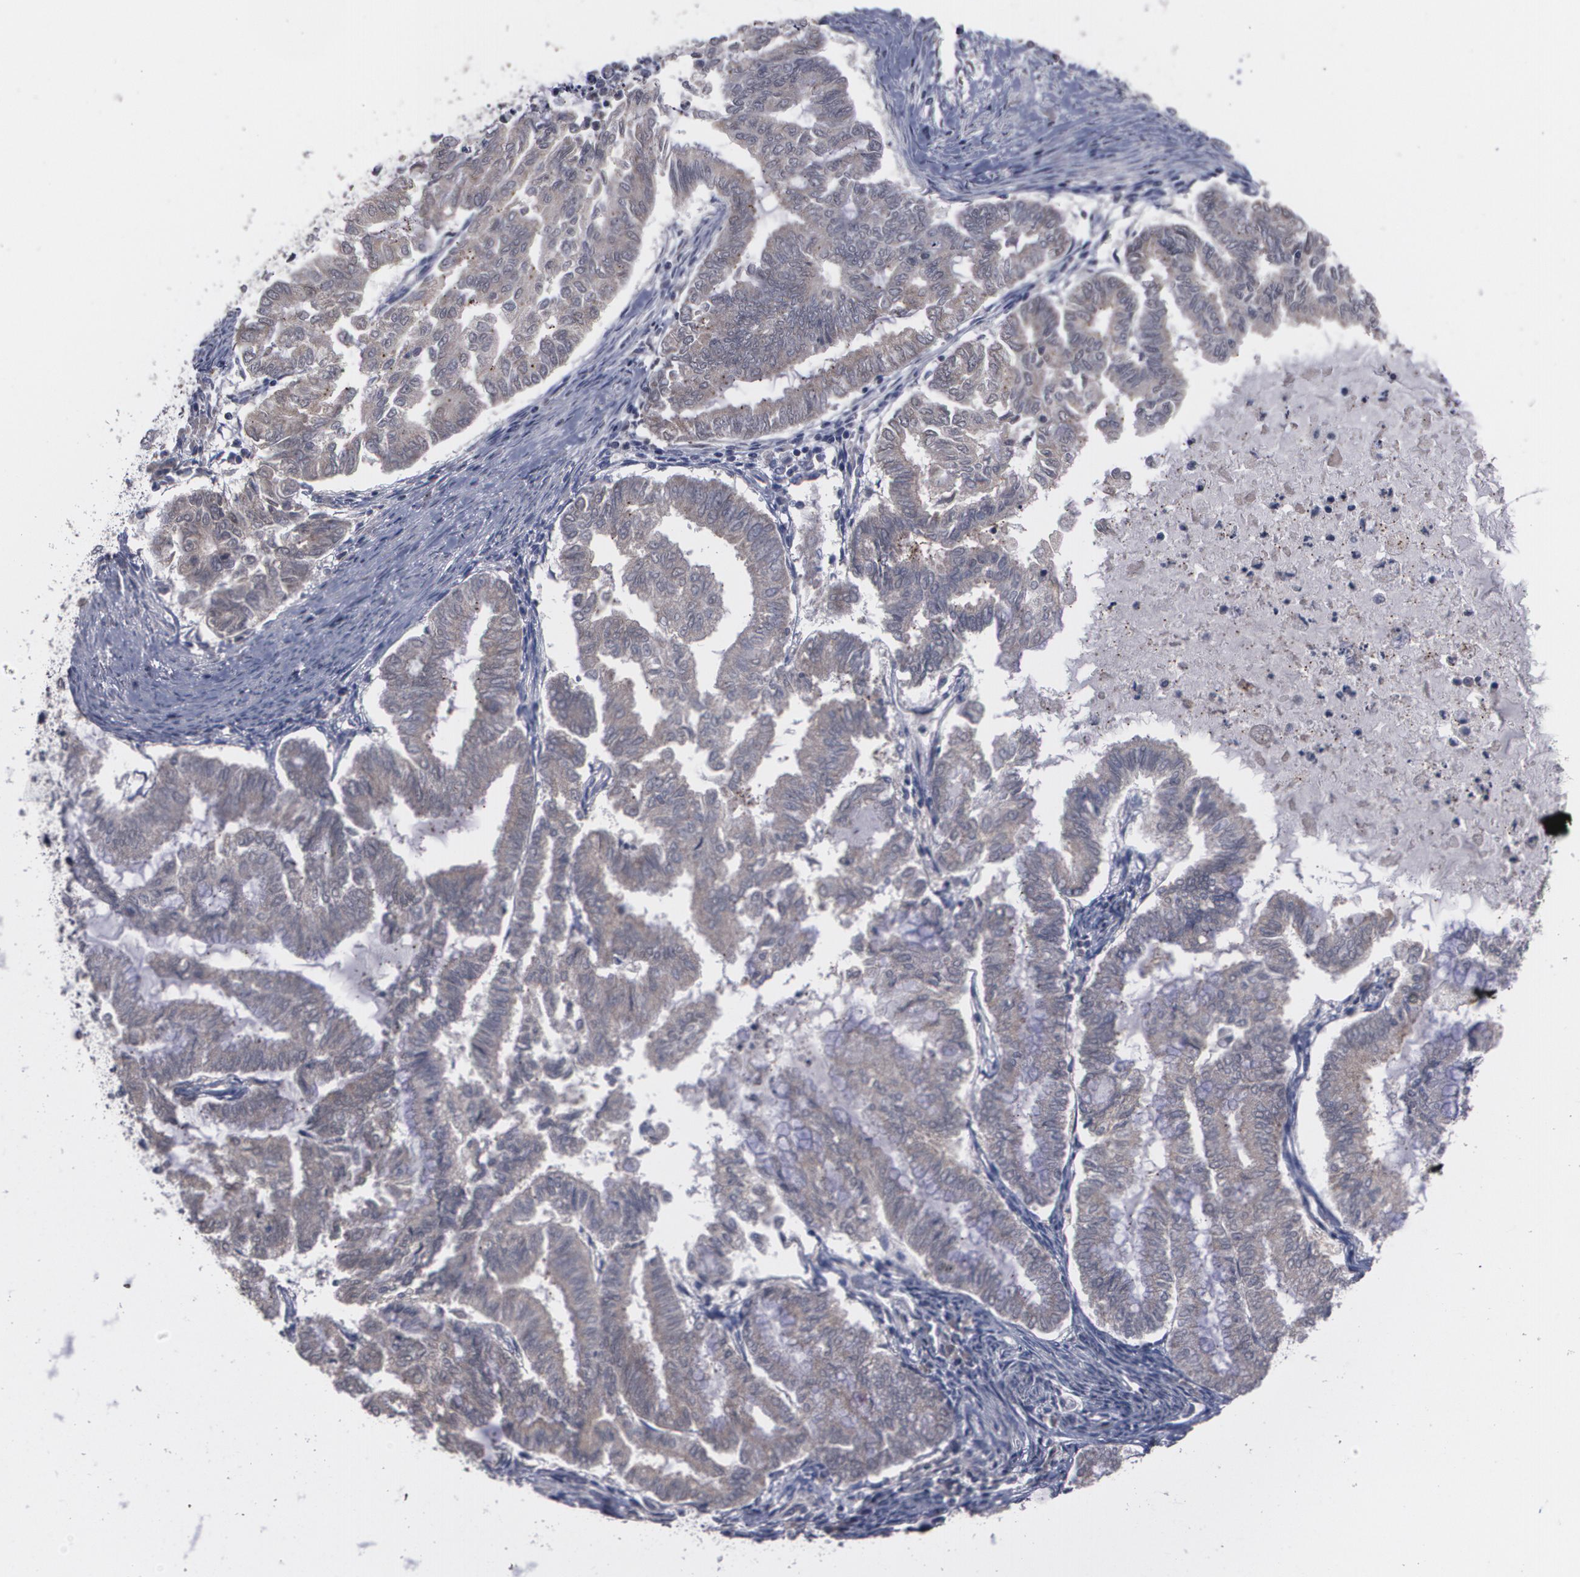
{"staining": {"intensity": "moderate", "quantity": ">75%", "location": "cytoplasmic/membranous"}, "tissue": "endometrial cancer", "cell_type": "Tumor cells", "image_type": "cancer", "snomed": [{"axis": "morphology", "description": "Adenocarcinoma, NOS"}, {"axis": "topography", "description": "Endometrium"}], "caption": "Endometrial cancer tissue demonstrates moderate cytoplasmic/membranous expression in about >75% of tumor cells The staining was performed using DAB to visualize the protein expression in brown, while the nuclei were stained in blue with hematoxylin (Magnification: 20x).", "gene": "ARF6", "patient": {"sex": "female", "age": 79}}